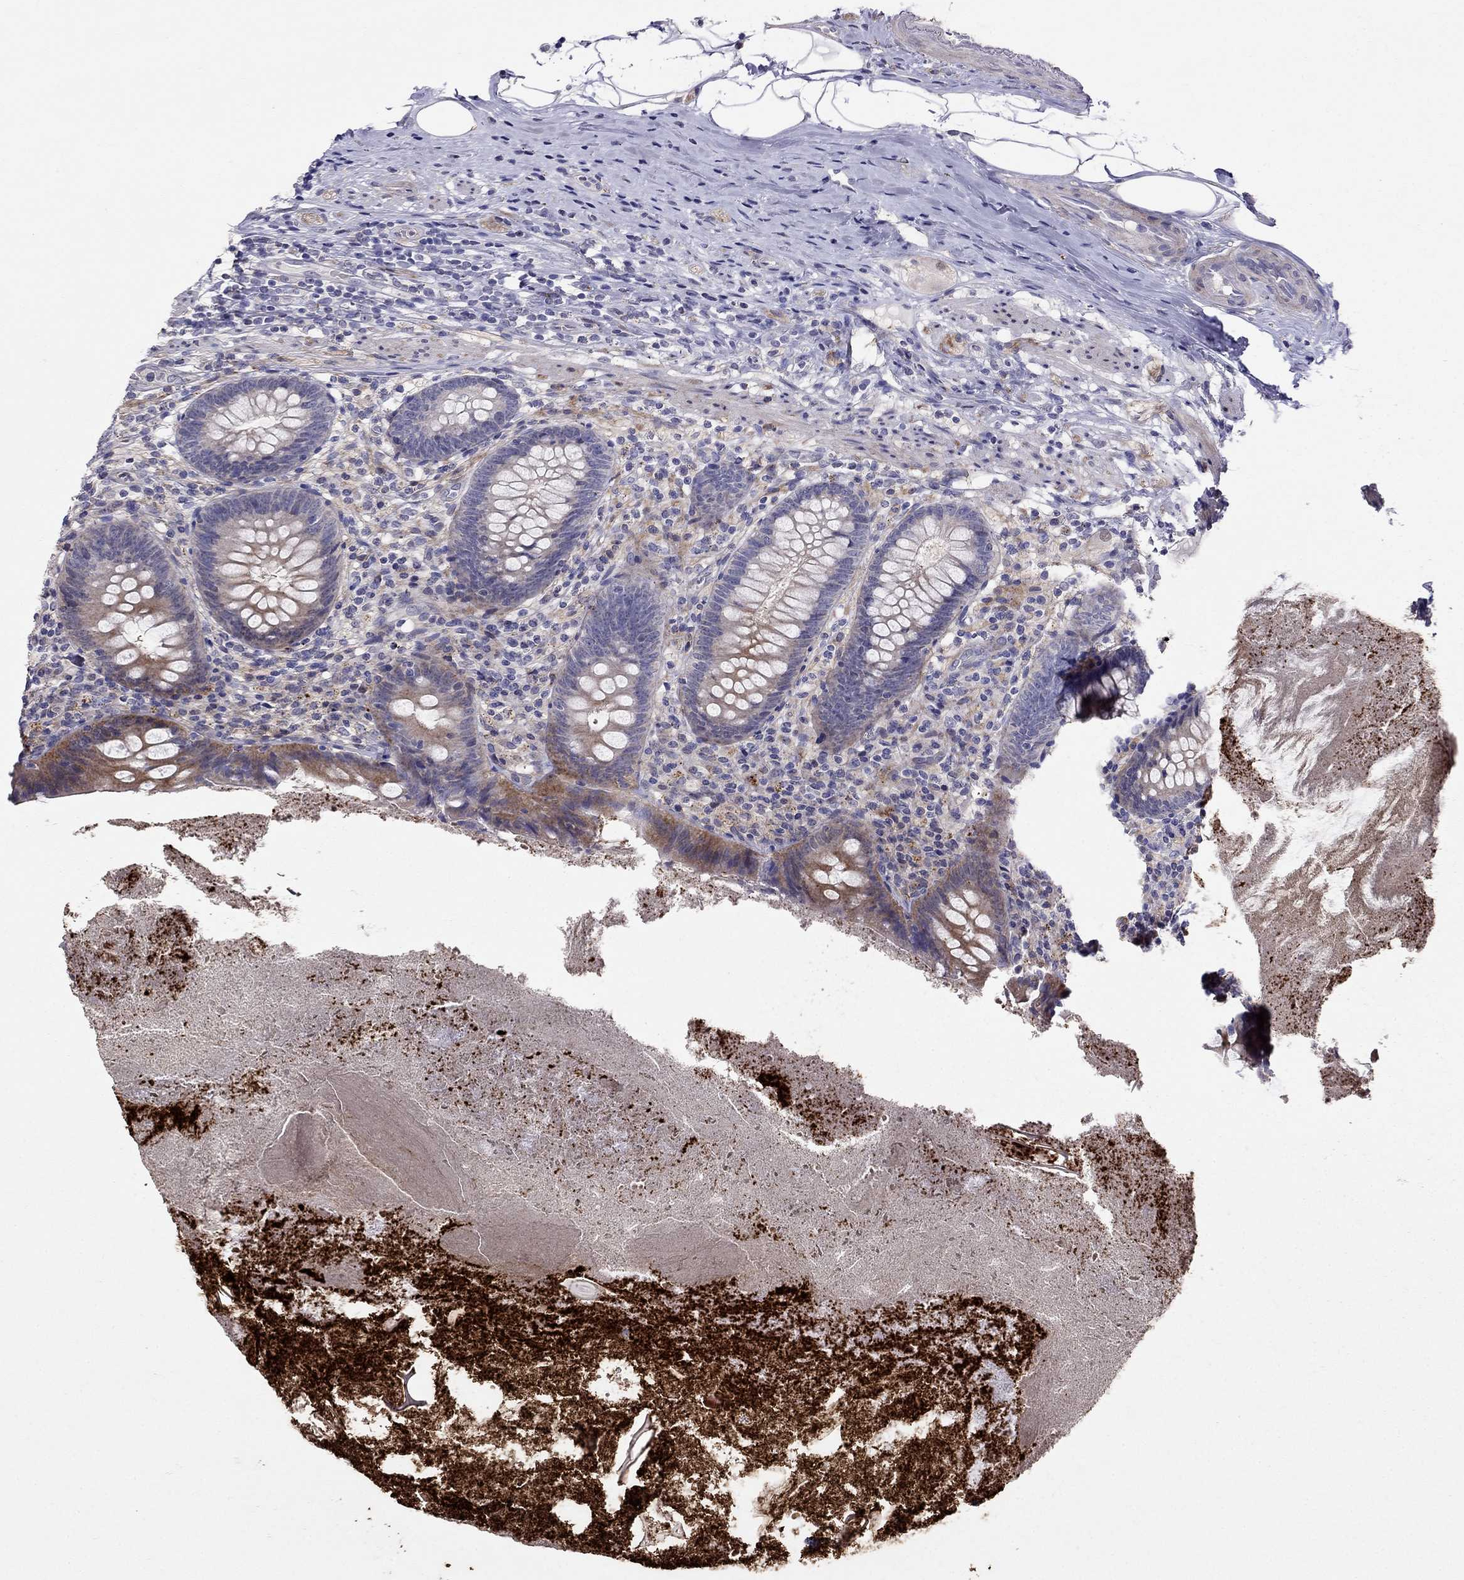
{"staining": {"intensity": "moderate", "quantity": "<25%", "location": "cytoplasmic/membranous"}, "tissue": "appendix", "cell_type": "Glandular cells", "image_type": "normal", "snomed": [{"axis": "morphology", "description": "Normal tissue, NOS"}, {"axis": "topography", "description": "Appendix"}], "caption": "Immunohistochemistry image of normal appendix: appendix stained using immunohistochemistry (IHC) shows low levels of moderate protein expression localized specifically in the cytoplasmic/membranous of glandular cells, appearing as a cytoplasmic/membranous brown color.", "gene": "MAGEB4", "patient": {"sex": "male", "age": 47}}